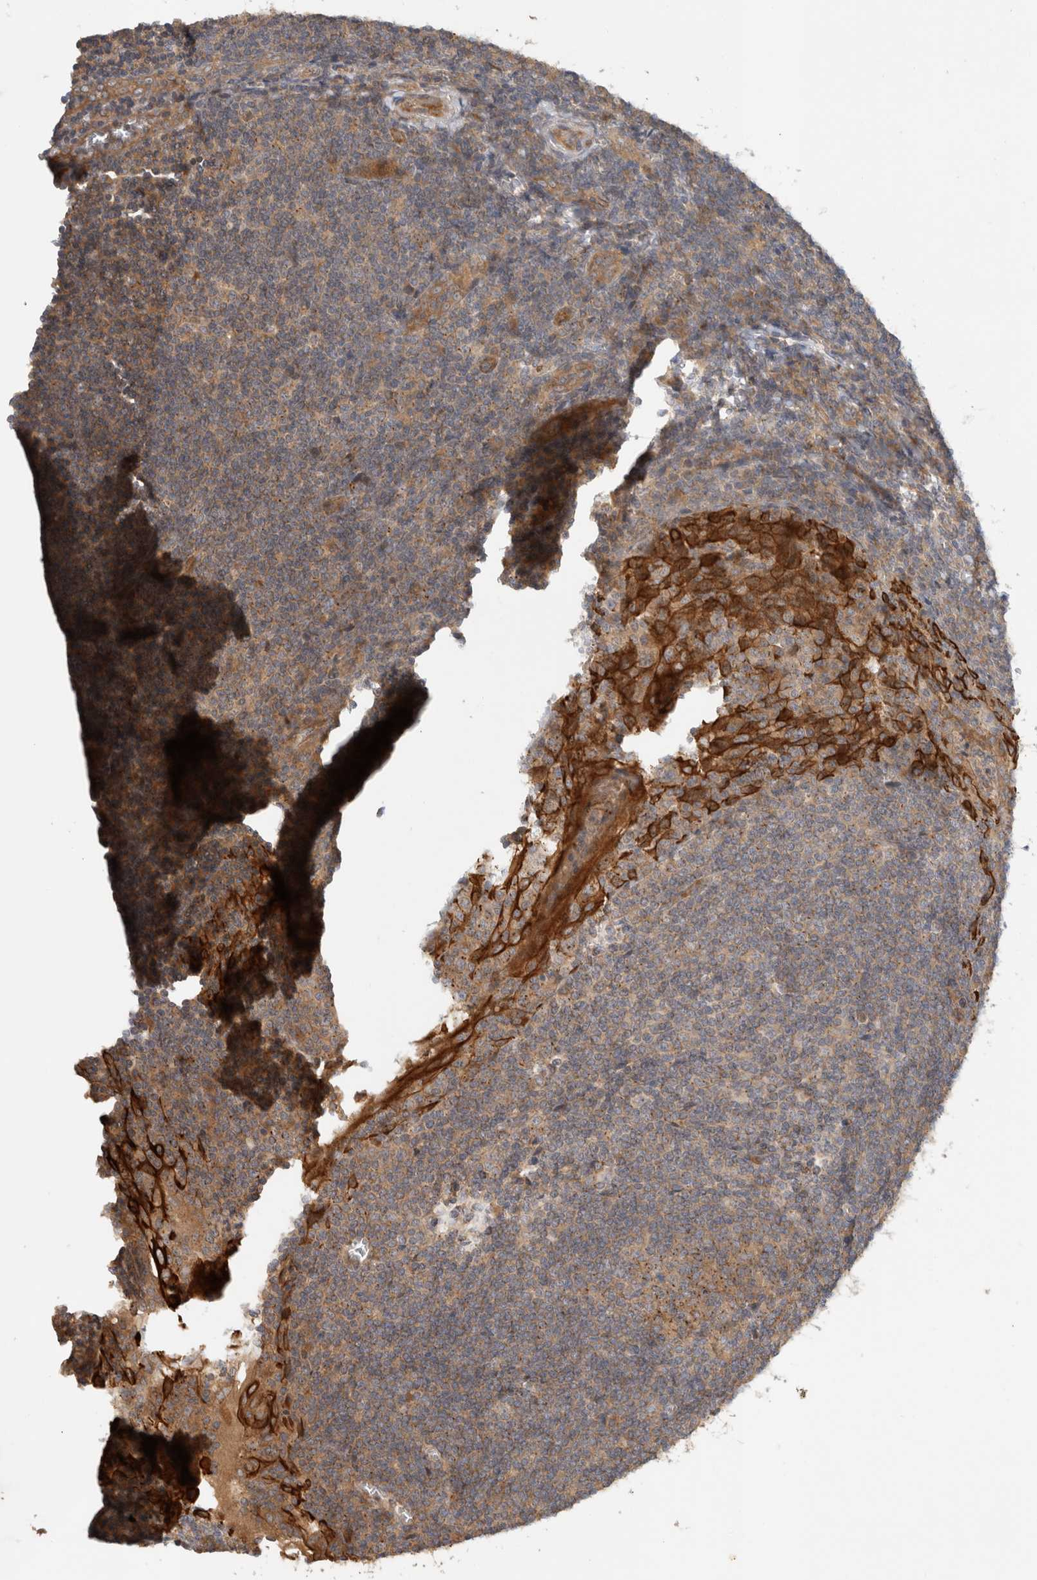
{"staining": {"intensity": "weak", "quantity": ">75%", "location": "cytoplasmic/membranous"}, "tissue": "tonsil", "cell_type": "Germinal center cells", "image_type": "normal", "snomed": [{"axis": "morphology", "description": "Normal tissue, NOS"}, {"axis": "topography", "description": "Tonsil"}], "caption": "The micrograph exhibits staining of benign tonsil, revealing weak cytoplasmic/membranous protein staining (brown color) within germinal center cells. (DAB = brown stain, brightfield microscopy at high magnification).", "gene": "ARMC9", "patient": {"sex": "male", "age": 37}}